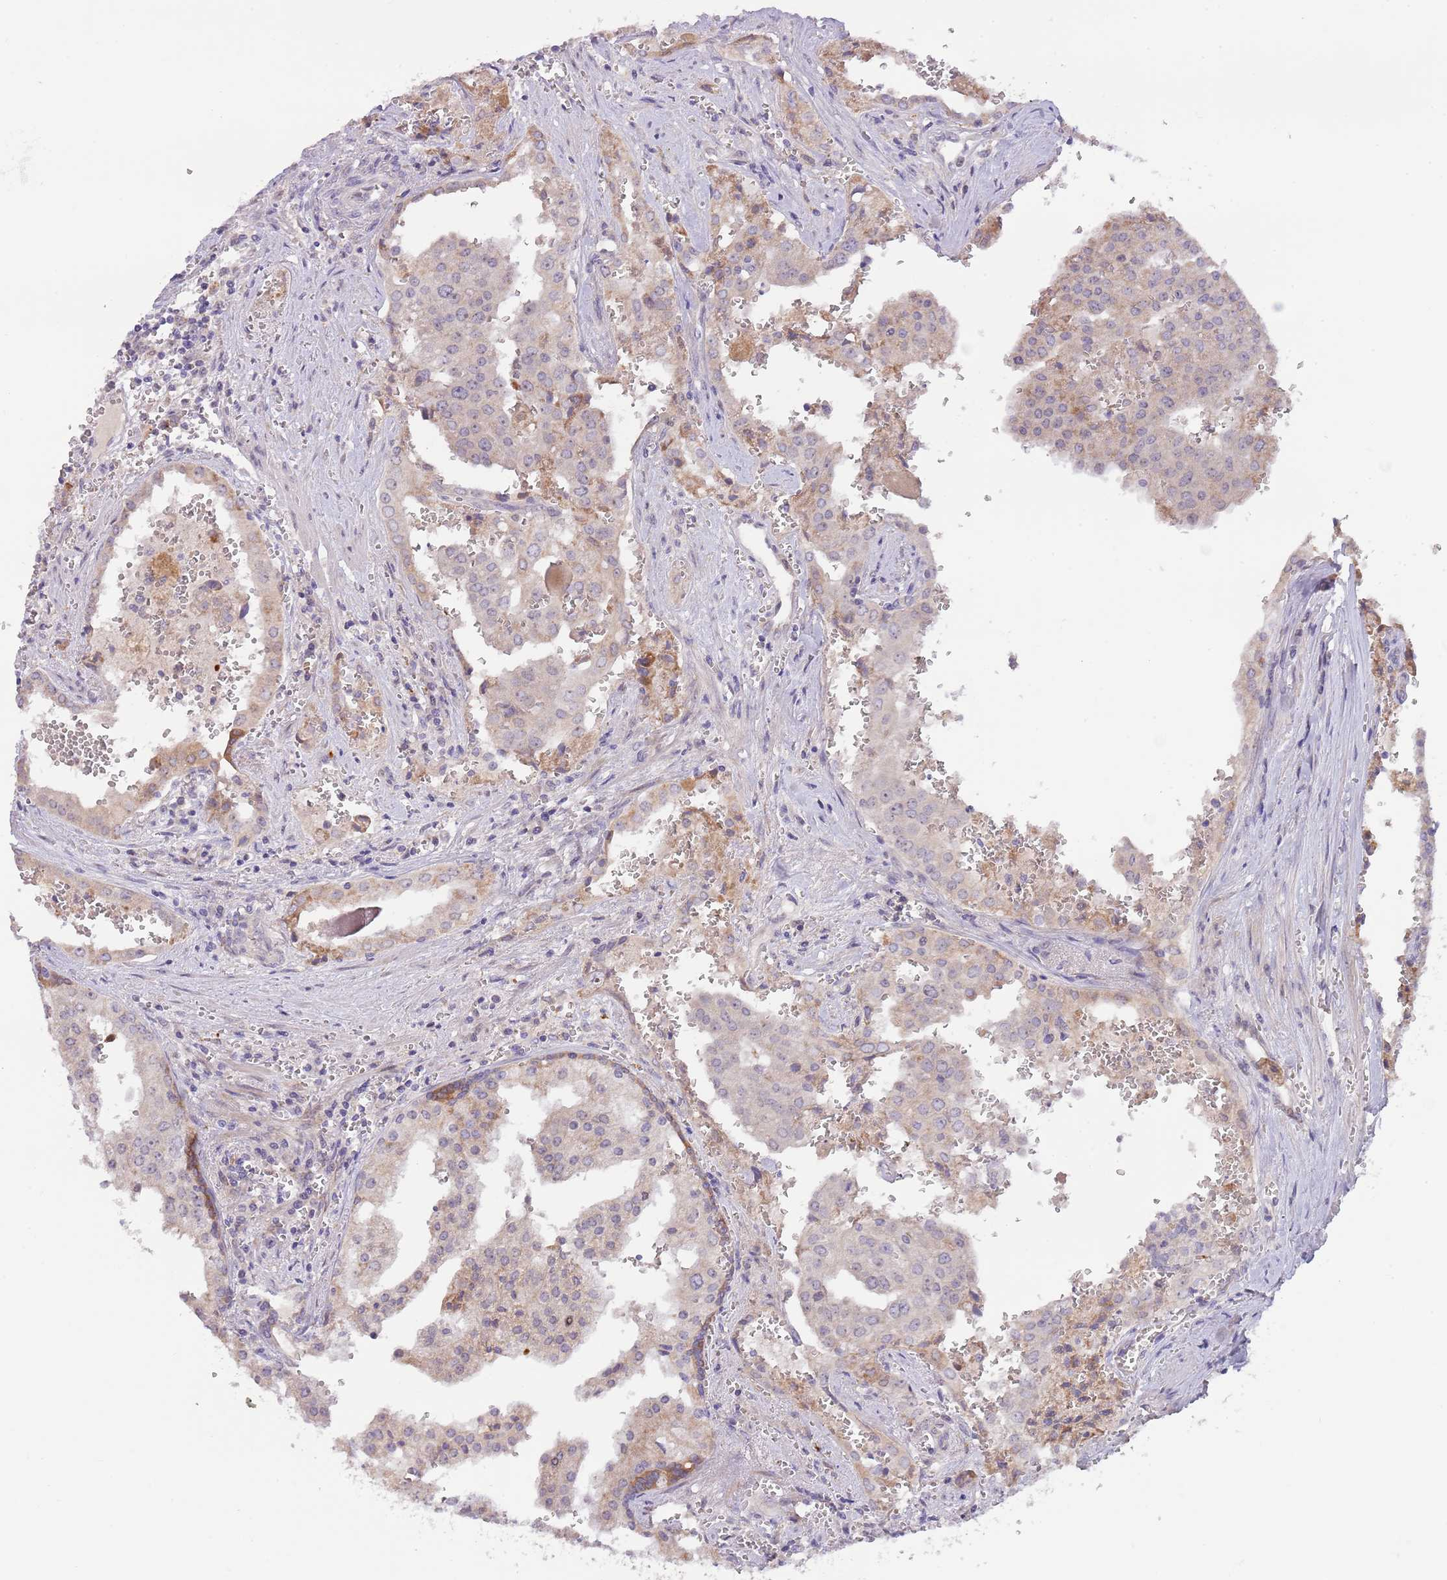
{"staining": {"intensity": "weak", "quantity": "<25%", "location": "cytoplasmic/membranous"}, "tissue": "prostate cancer", "cell_type": "Tumor cells", "image_type": "cancer", "snomed": [{"axis": "morphology", "description": "Adenocarcinoma, High grade"}, {"axis": "topography", "description": "Prostate"}], "caption": "This is a image of immunohistochemistry (IHC) staining of prostate cancer (adenocarcinoma (high-grade)), which shows no positivity in tumor cells. The staining is performed using DAB (3,3'-diaminobenzidine) brown chromogen with nuclei counter-stained in using hematoxylin.", "gene": "AP1S2", "patient": {"sex": "male", "age": 68}}